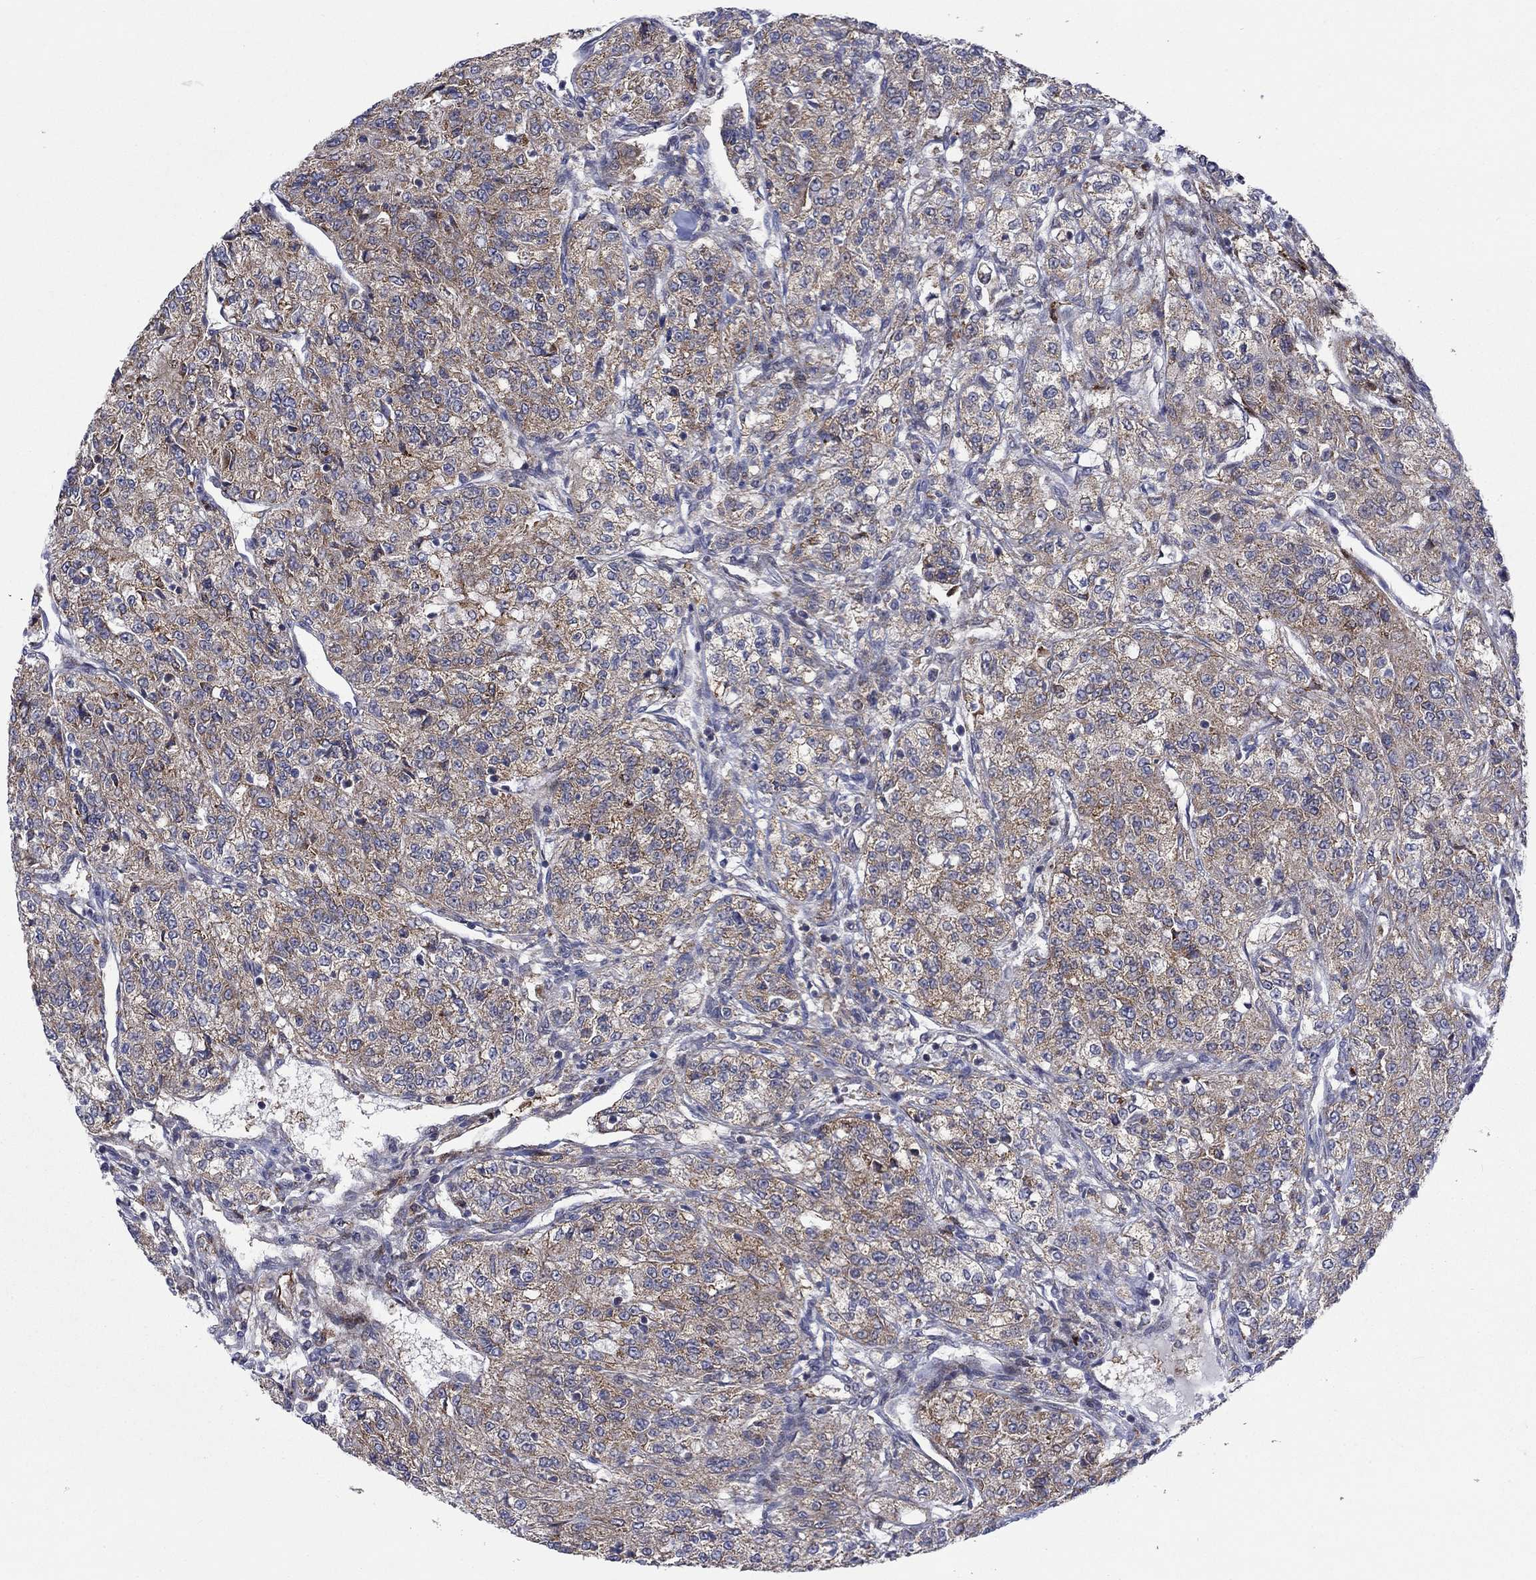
{"staining": {"intensity": "moderate", "quantity": "25%-75%", "location": "cytoplasmic/membranous"}, "tissue": "renal cancer", "cell_type": "Tumor cells", "image_type": "cancer", "snomed": [{"axis": "morphology", "description": "Adenocarcinoma, NOS"}, {"axis": "topography", "description": "Kidney"}], "caption": "This is an image of IHC staining of renal cancer, which shows moderate expression in the cytoplasmic/membranous of tumor cells.", "gene": "SLC35F2", "patient": {"sex": "female", "age": 63}}